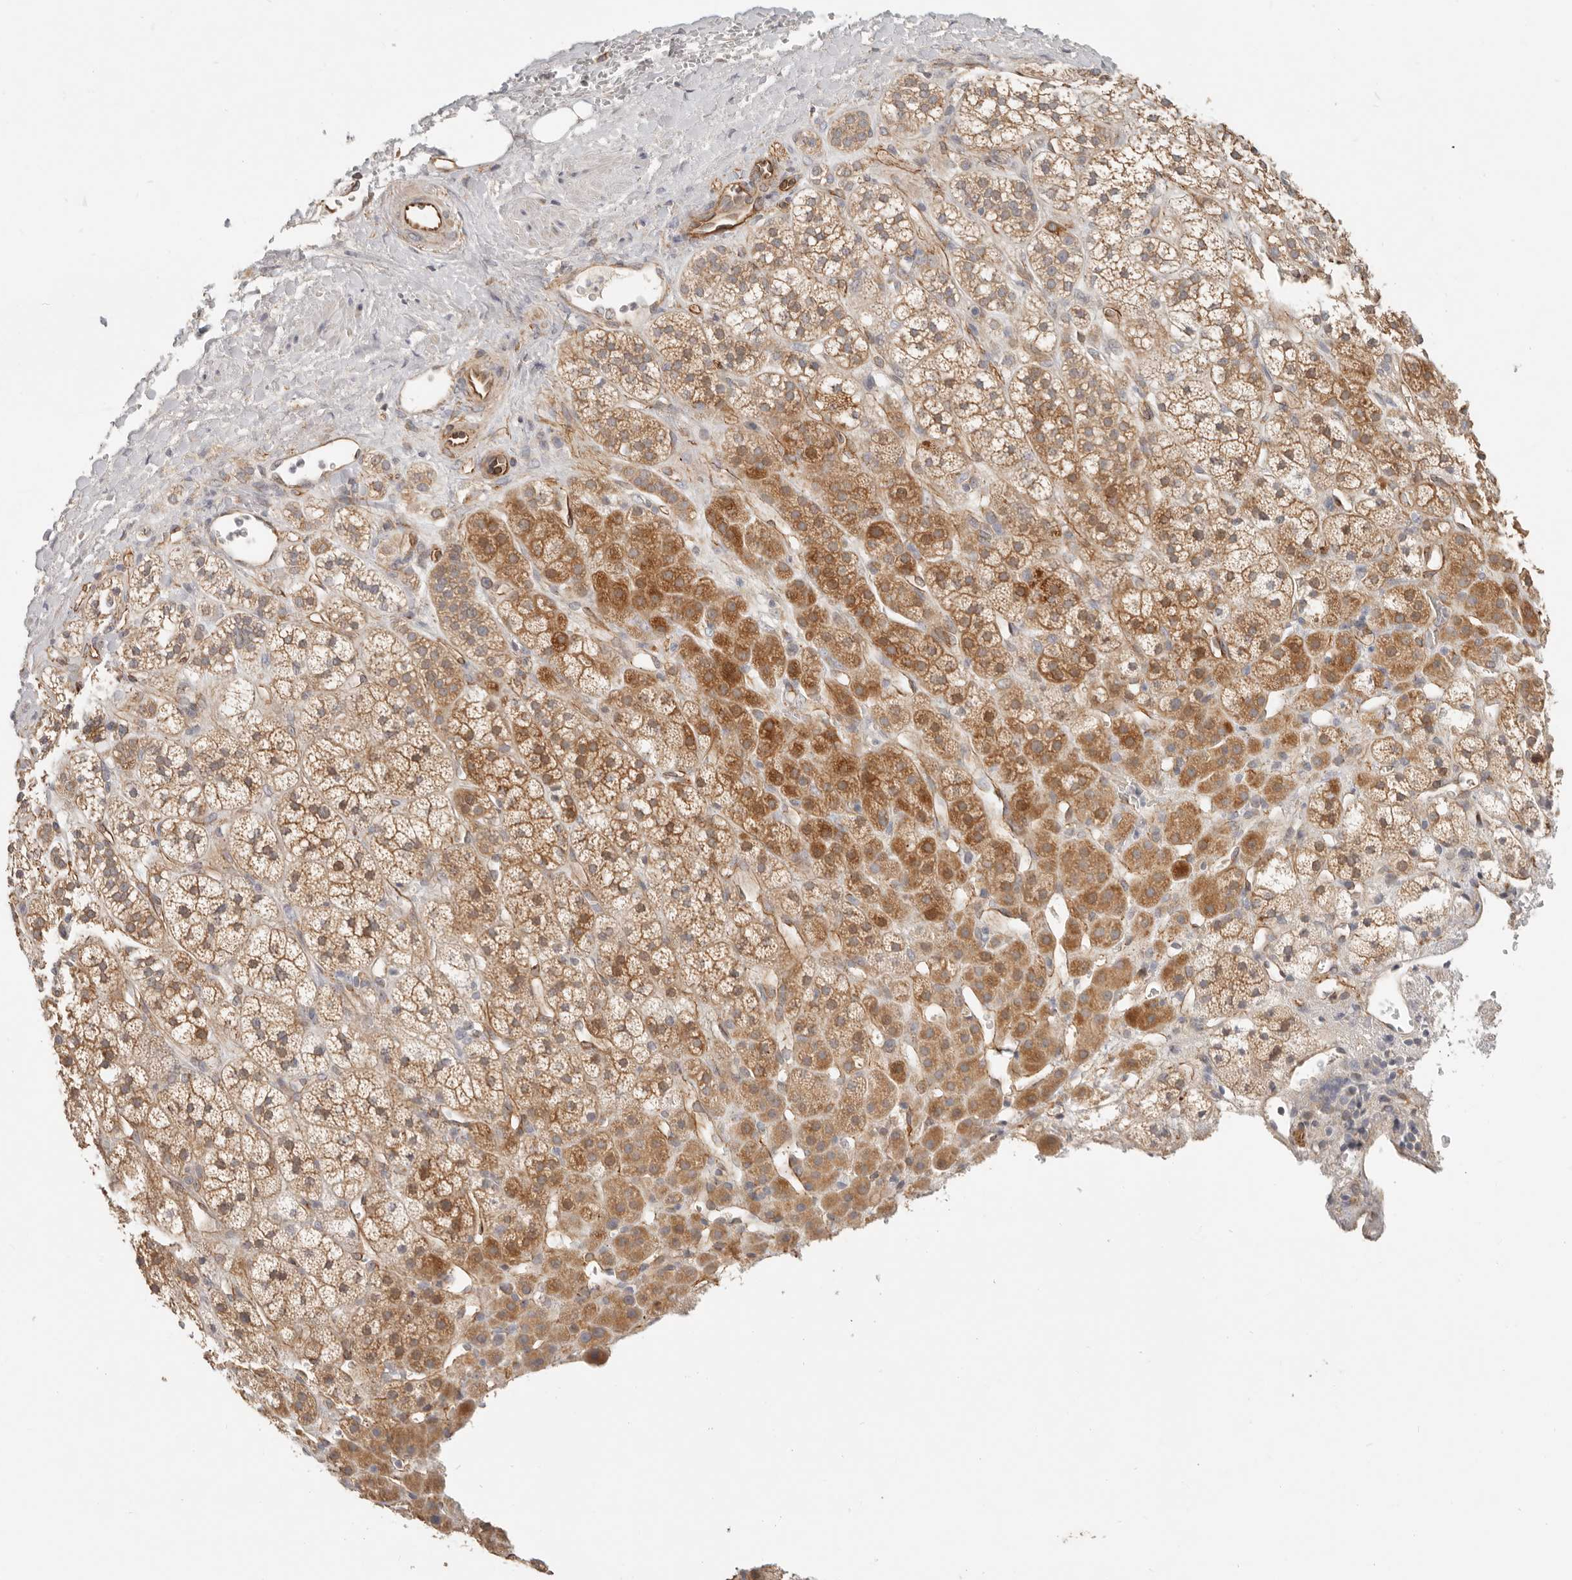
{"staining": {"intensity": "strong", "quantity": "25%-75%", "location": "cytoplasmic/membranous"}, "tissue": "adrenal gland", "cell_type": "Glandular cells", "image_type": "normal", "snomed": [{"axis": "morphology", "description": "Normal tissue, NOS"}, {"axis": "topography", "description": "Adrenal gland"}], "caption": "DAB immunohistochemical staining of unremarkable adrenal gland demonstrates strong cytoplasmic/membranous protein expression in approximately 25%-75% of glandular cells. Using DAB (brown) and hematoxylin (blue) stains, captured at high magnification using brightfield microscopy.", "gene": "SPRING1", "patient": {"sex": "male", "age": 56}}